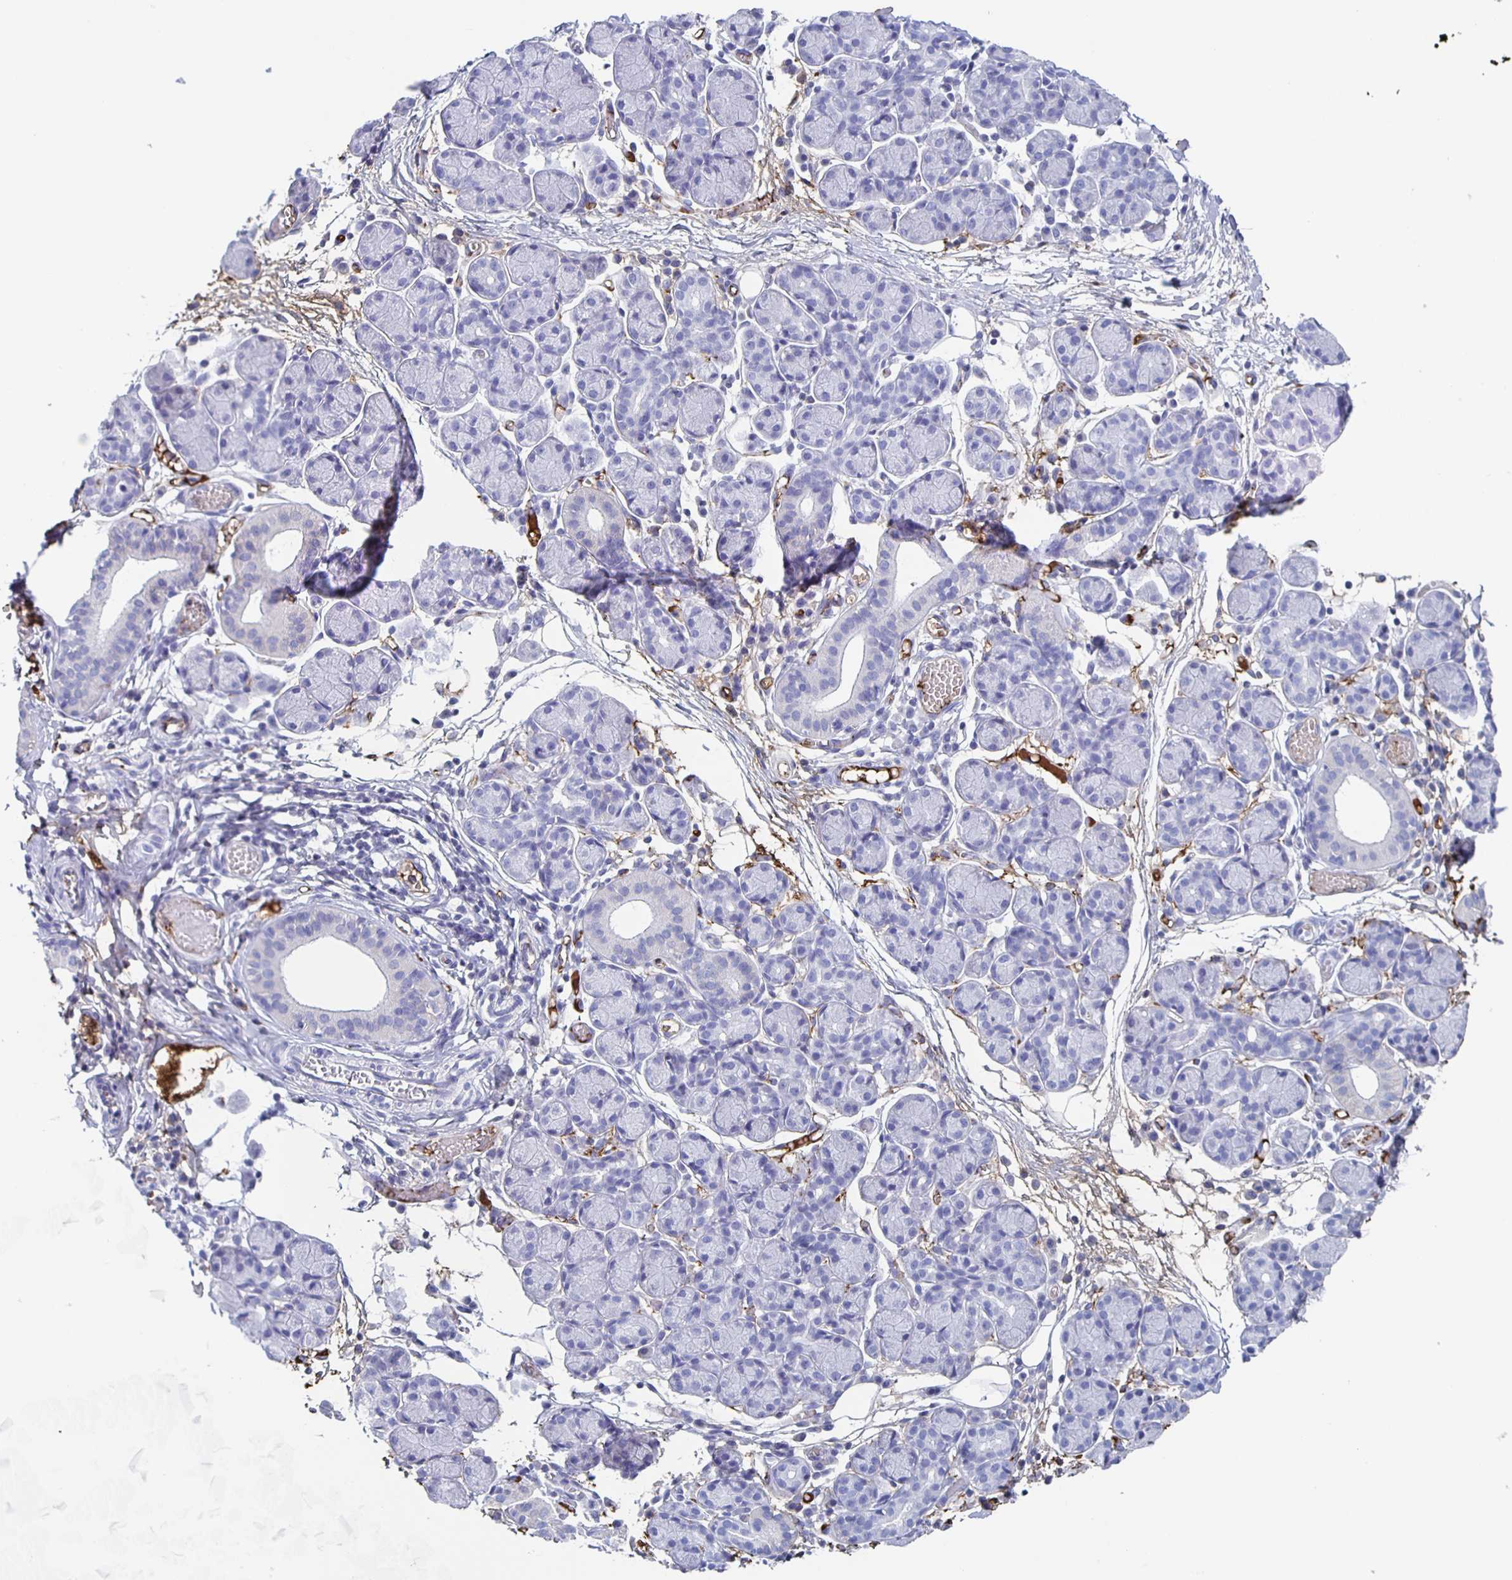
{"staining": {"intensity": "negative", "quantity": "none", "location": "none"}, "tissue": "salivary gland", "cell_type": "Glandular cells", "image_type": "normal", "snomed": [{"axis": "morphology", "description": "Normal tissue, NOS"}, {"axis": "morphology", "description": "Inflammation, NOS"}, {"axis": "topography", "description": "Lymph node"}, {"axis": "topography", "description": "Salivary gland"}], "caption": "Salivary gland stained for a protein using immunohistochemistry (IHC) demonstrates no positivity glandular cells.", "gene": "FGA", "patient": {"sex": "male", "age": 3}}